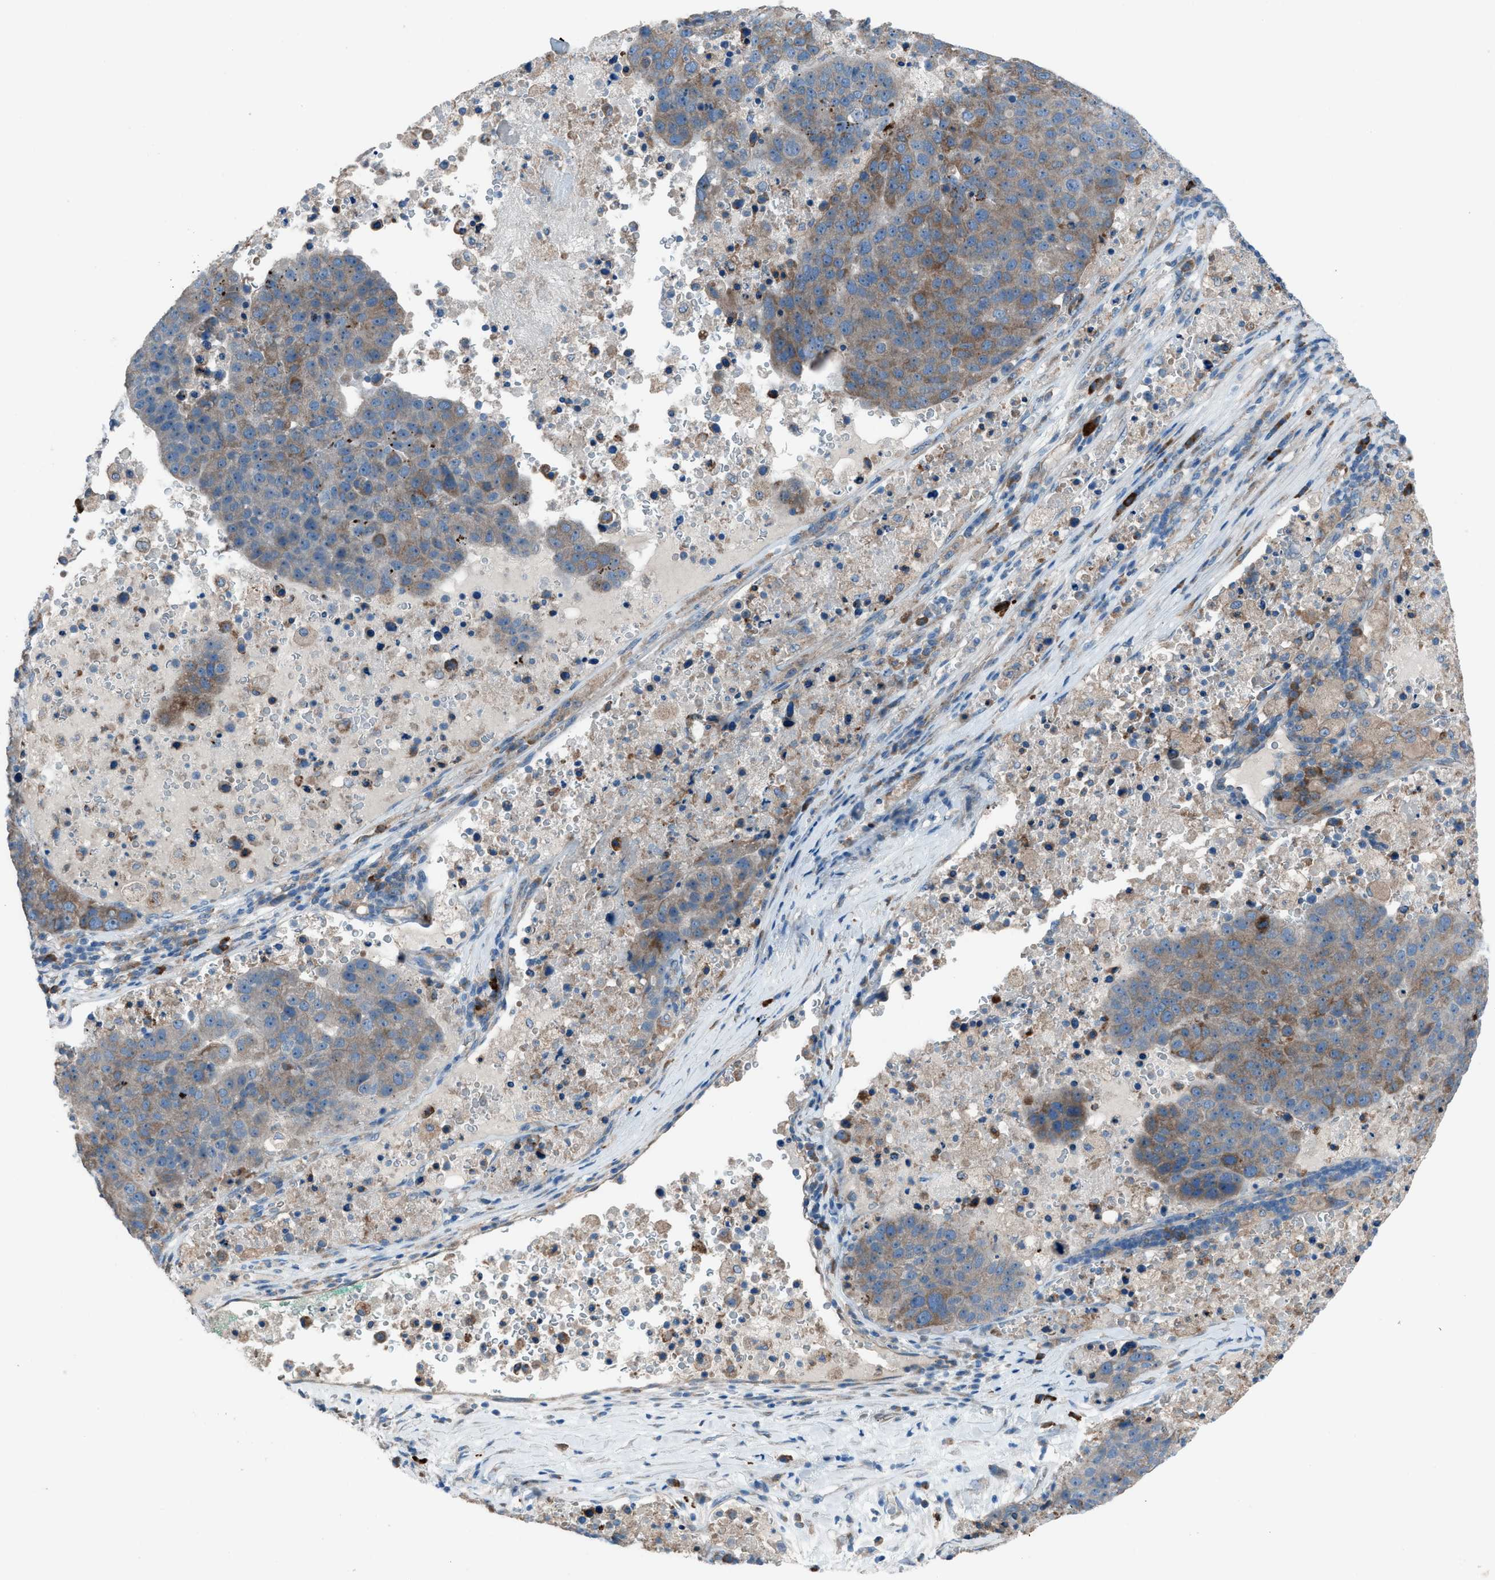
{"staining": {"intensity": "moderate", "quantity": "<25%", "location": "cytoplasmic/membranous"}, "tissue": "pancreatic cancer", "cell_type": "Tumor cells", "image_type": "cancer", "snomed": [{"axis": "morphology", "description": "Adenocarcinoma, NOS"}, {"axis": "topography", "description": "Pancreas"}], "caption": "Pancreatic cancer tissue demonstrates moderate cytoplasmic/membranous staining in about <25% of tumor cells, visualized by immunohistochemistry.", "gene": "HEG1", "patient": {"sex": "female", "age": 61}}